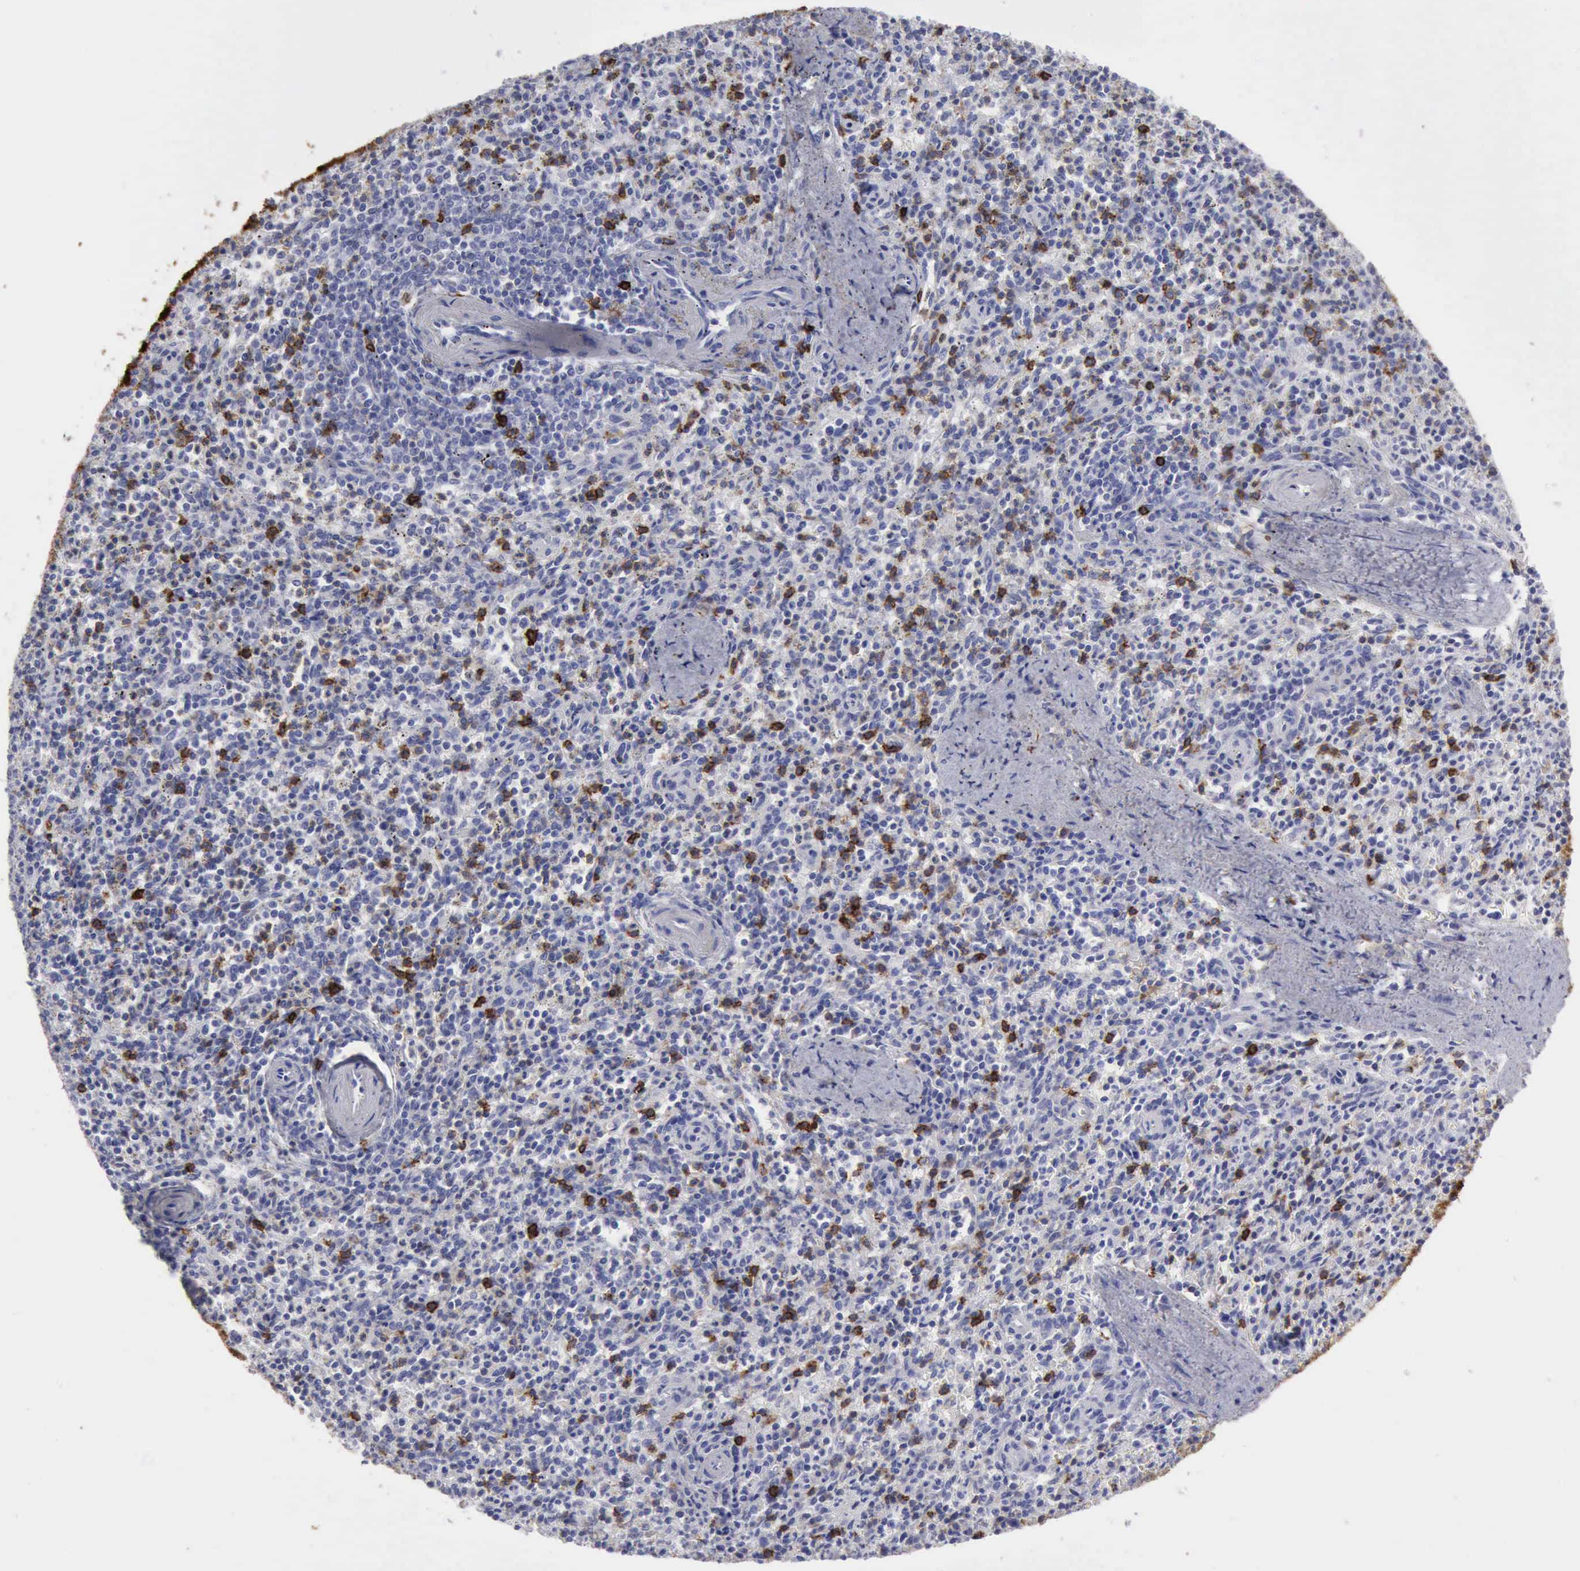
{"staining": {"intensity": "moderate", "quantity": "<25%", "location": "cytoplasmic/membranous"}, "tissue": "spleen", "cell_type": "Cells in red pulp", "image_type": "normal", "snomed": [{"axis": "morphology", "description": "Normal tissue, NOS"}, {"axis": "topography", "description": "Spleen"}], "caption": "High-magnification brightfield microscopy of normal spleen stained with DAB (3,3'-diaminobenzidine) (brown) and counterstained with hematoxylin (blue). cells in red pulp exhibit moderate cytoplasmic/membranous staining is present in about<25% of cells.", "gene": "NCAM1", "patient": {"sex": "male", "age": 72}}